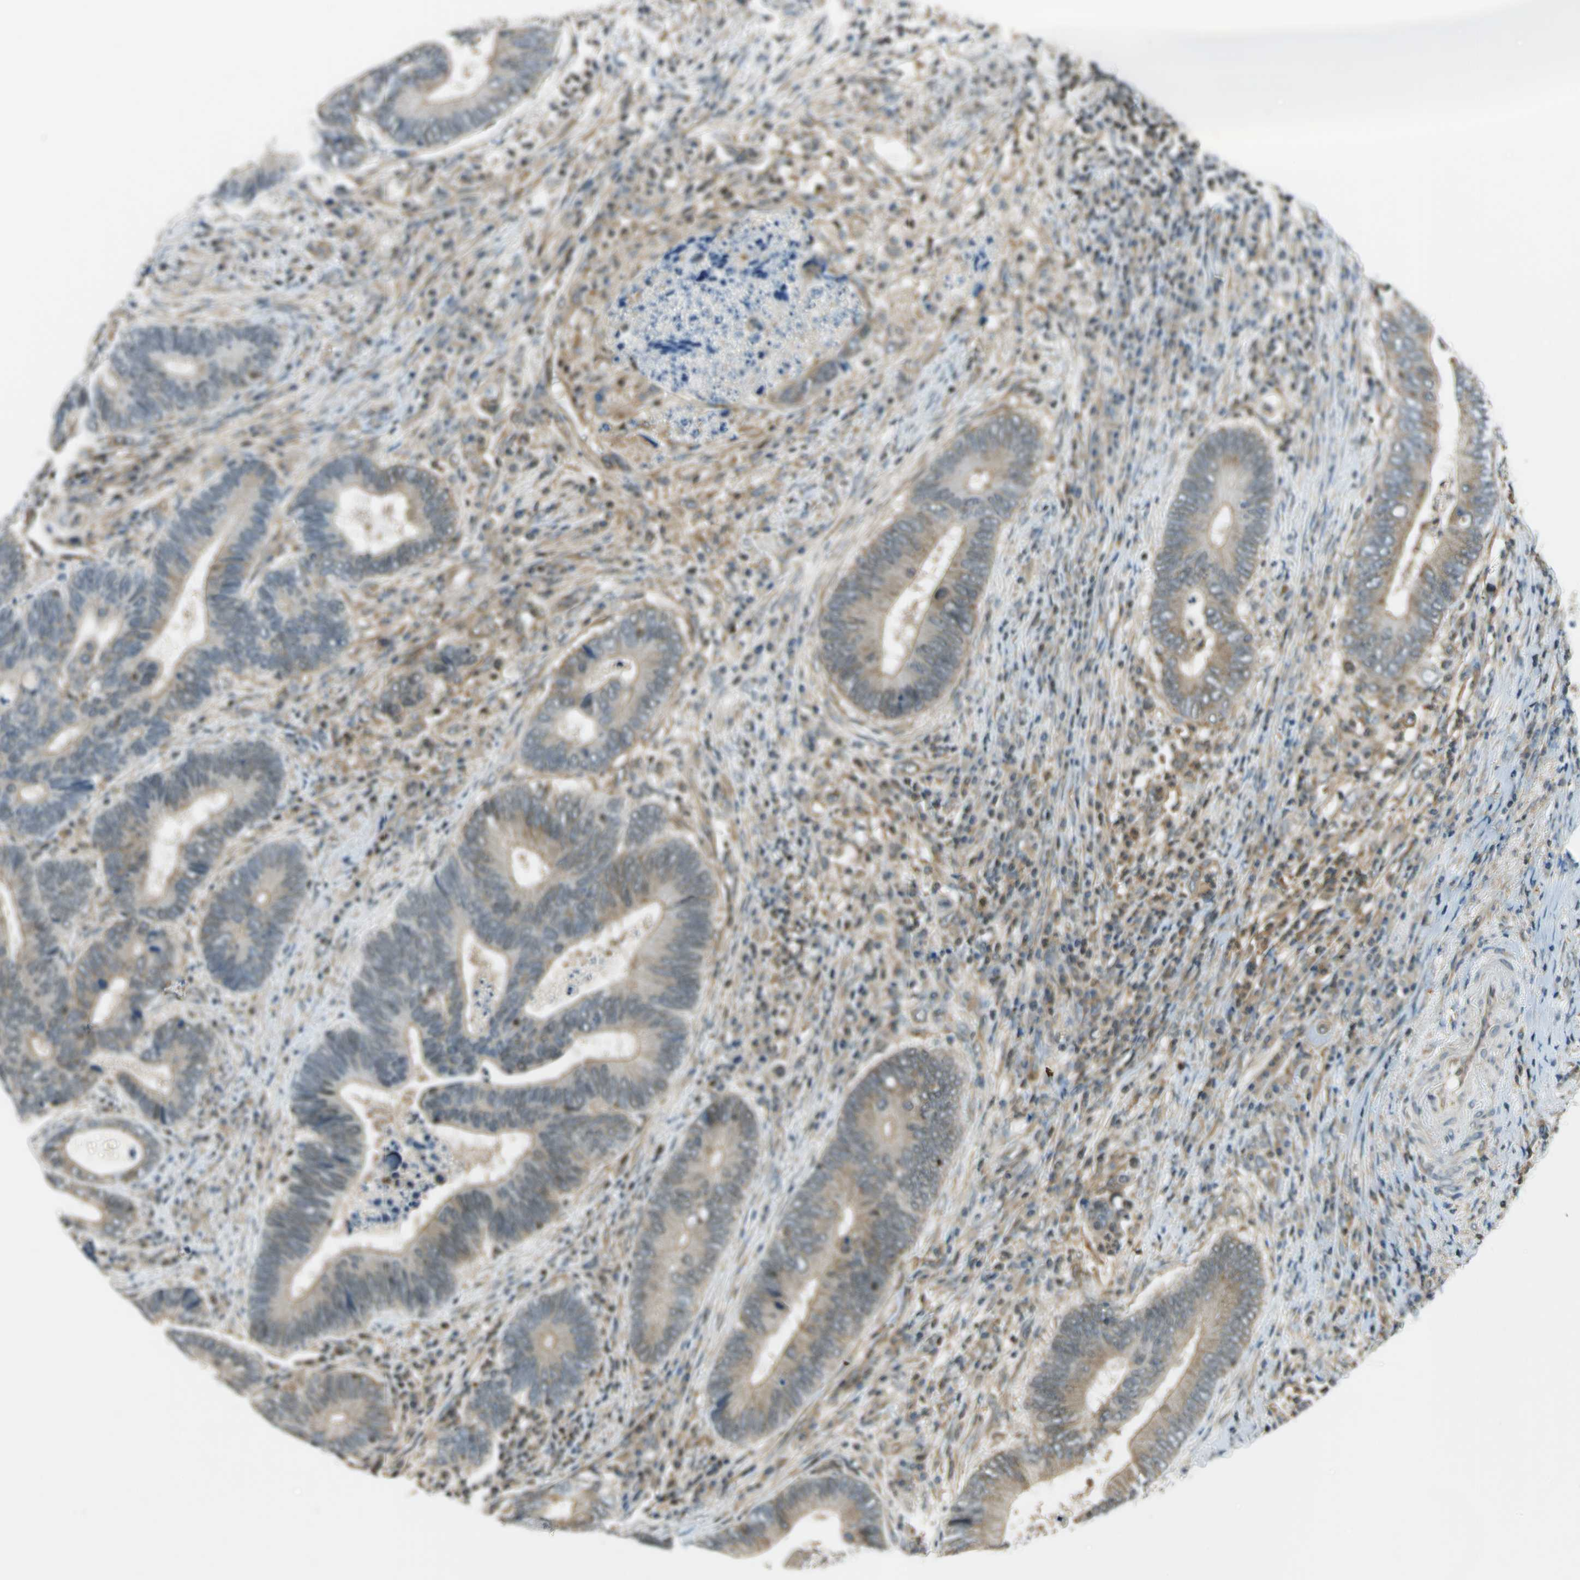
{"staining": {"intensity": "moderate", "quantity": "25%-75%", "location": "cytoplasmic/membranous,nuclear"}, "tissue": "colorectal cancer", "cell_type": "Tumor cells", "image_type": "cancer", "snomed": [{"axis": "morphology", "description": "Adenocarcinoma, NOS"}, {"axis": "topography", "description": "Colon"}], "caption": "IHC of adenocarcinoma (colorectal) reveals medium levels of moderate cytoplasmic/membranous and nuclear positivity in about 25%-75% of tumor cells.", "gene": "ARPC3", "patient": {"sex": "female", "age": 78}}